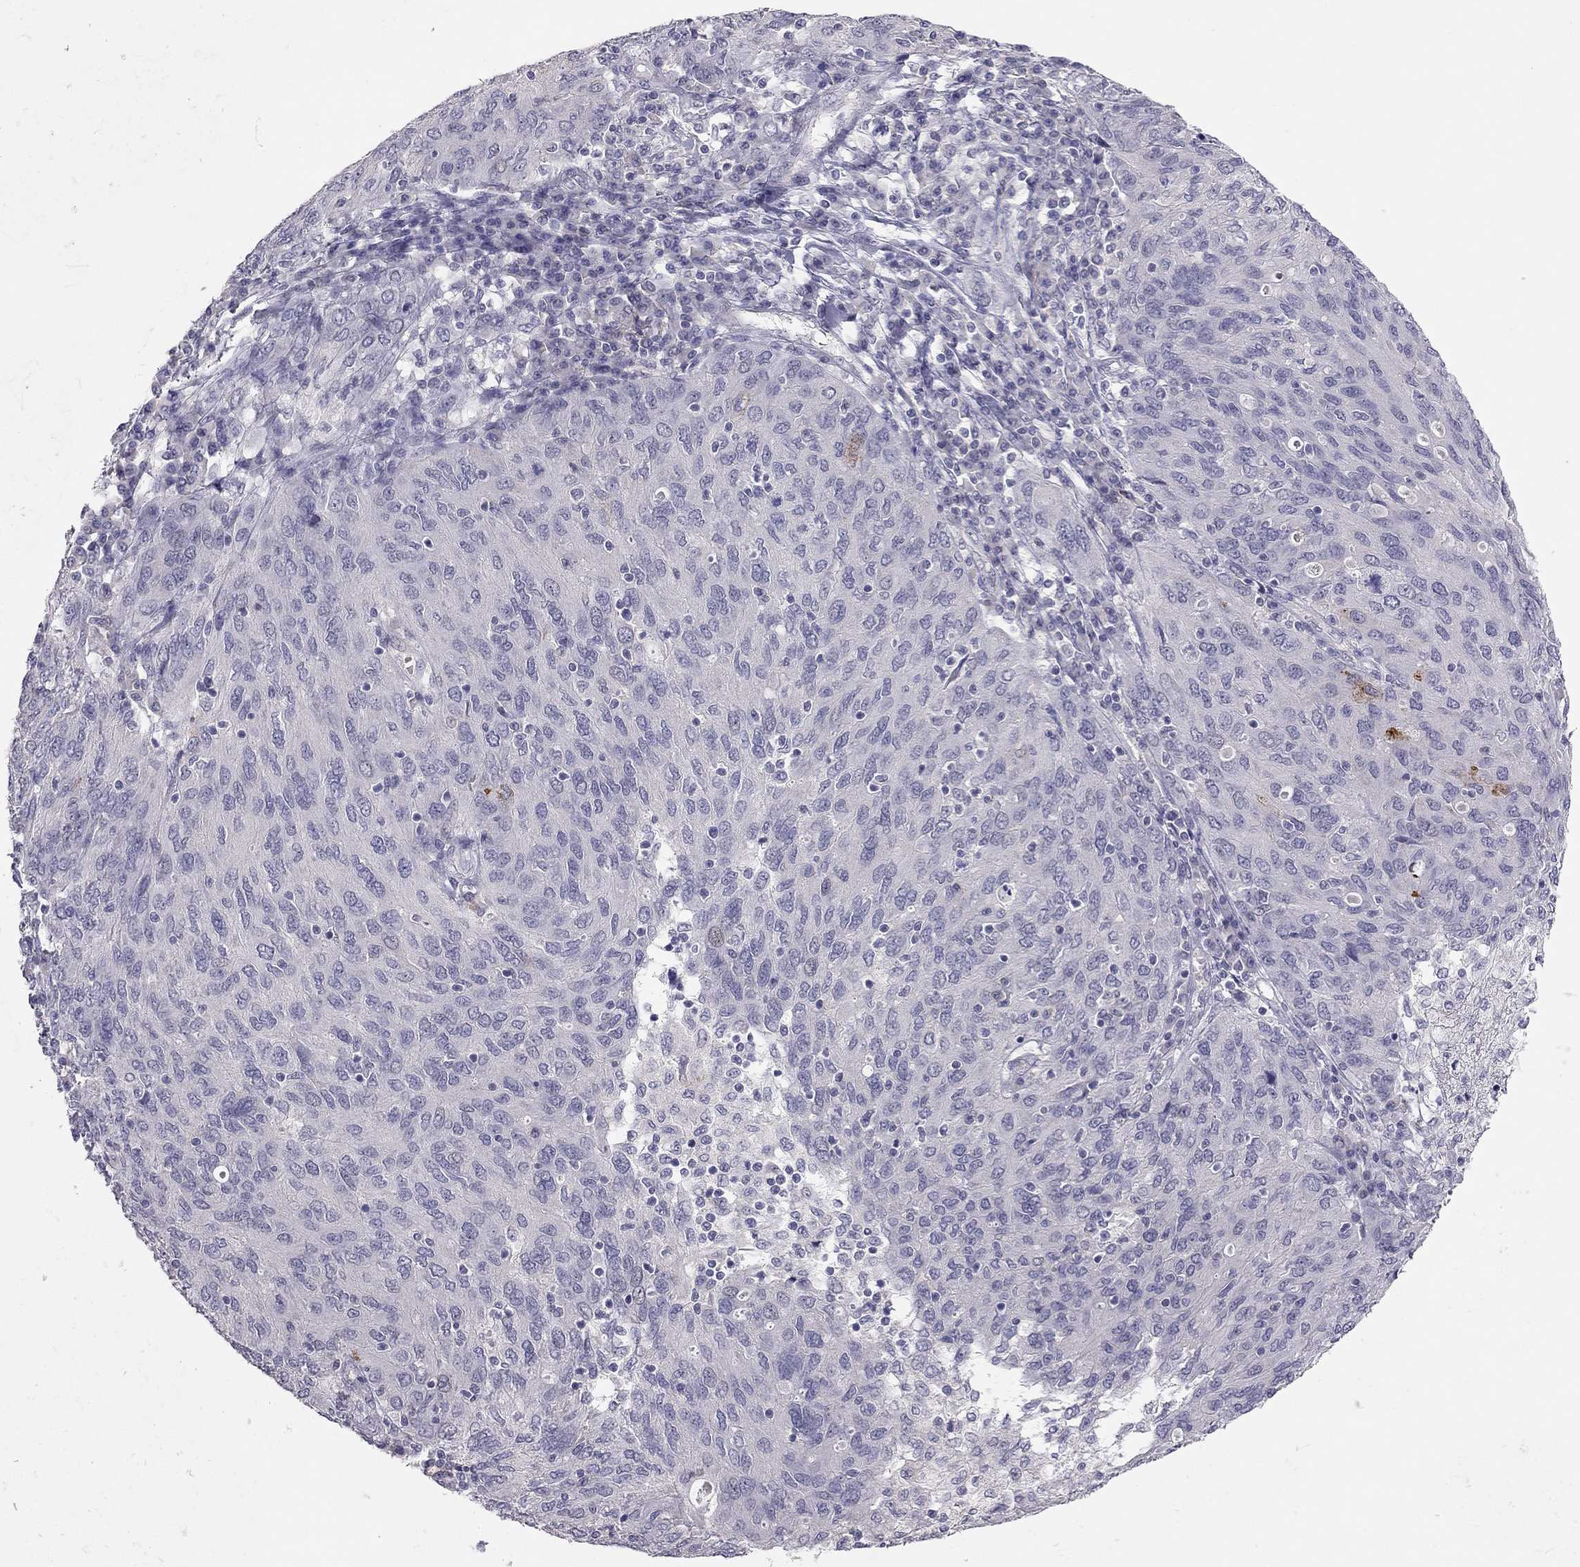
{"staining": {"intensity": "negative", "quantity": "none", "location": "none"}, "tissue": "ovarian cancer", "cell_type": "Tumor cells", "image_type": "cancer", "snomed": [{"axis": "morphology", "description": "Carcinoma, endometroid"}, {"axis": "topography", "description": "Ovary"}], "caption": "Protein analysis of ovarian cancer displays no significant positivity in tumor cells.", "gene": "ADORA2A", "patient": {"sex": "female", "age": 50}}